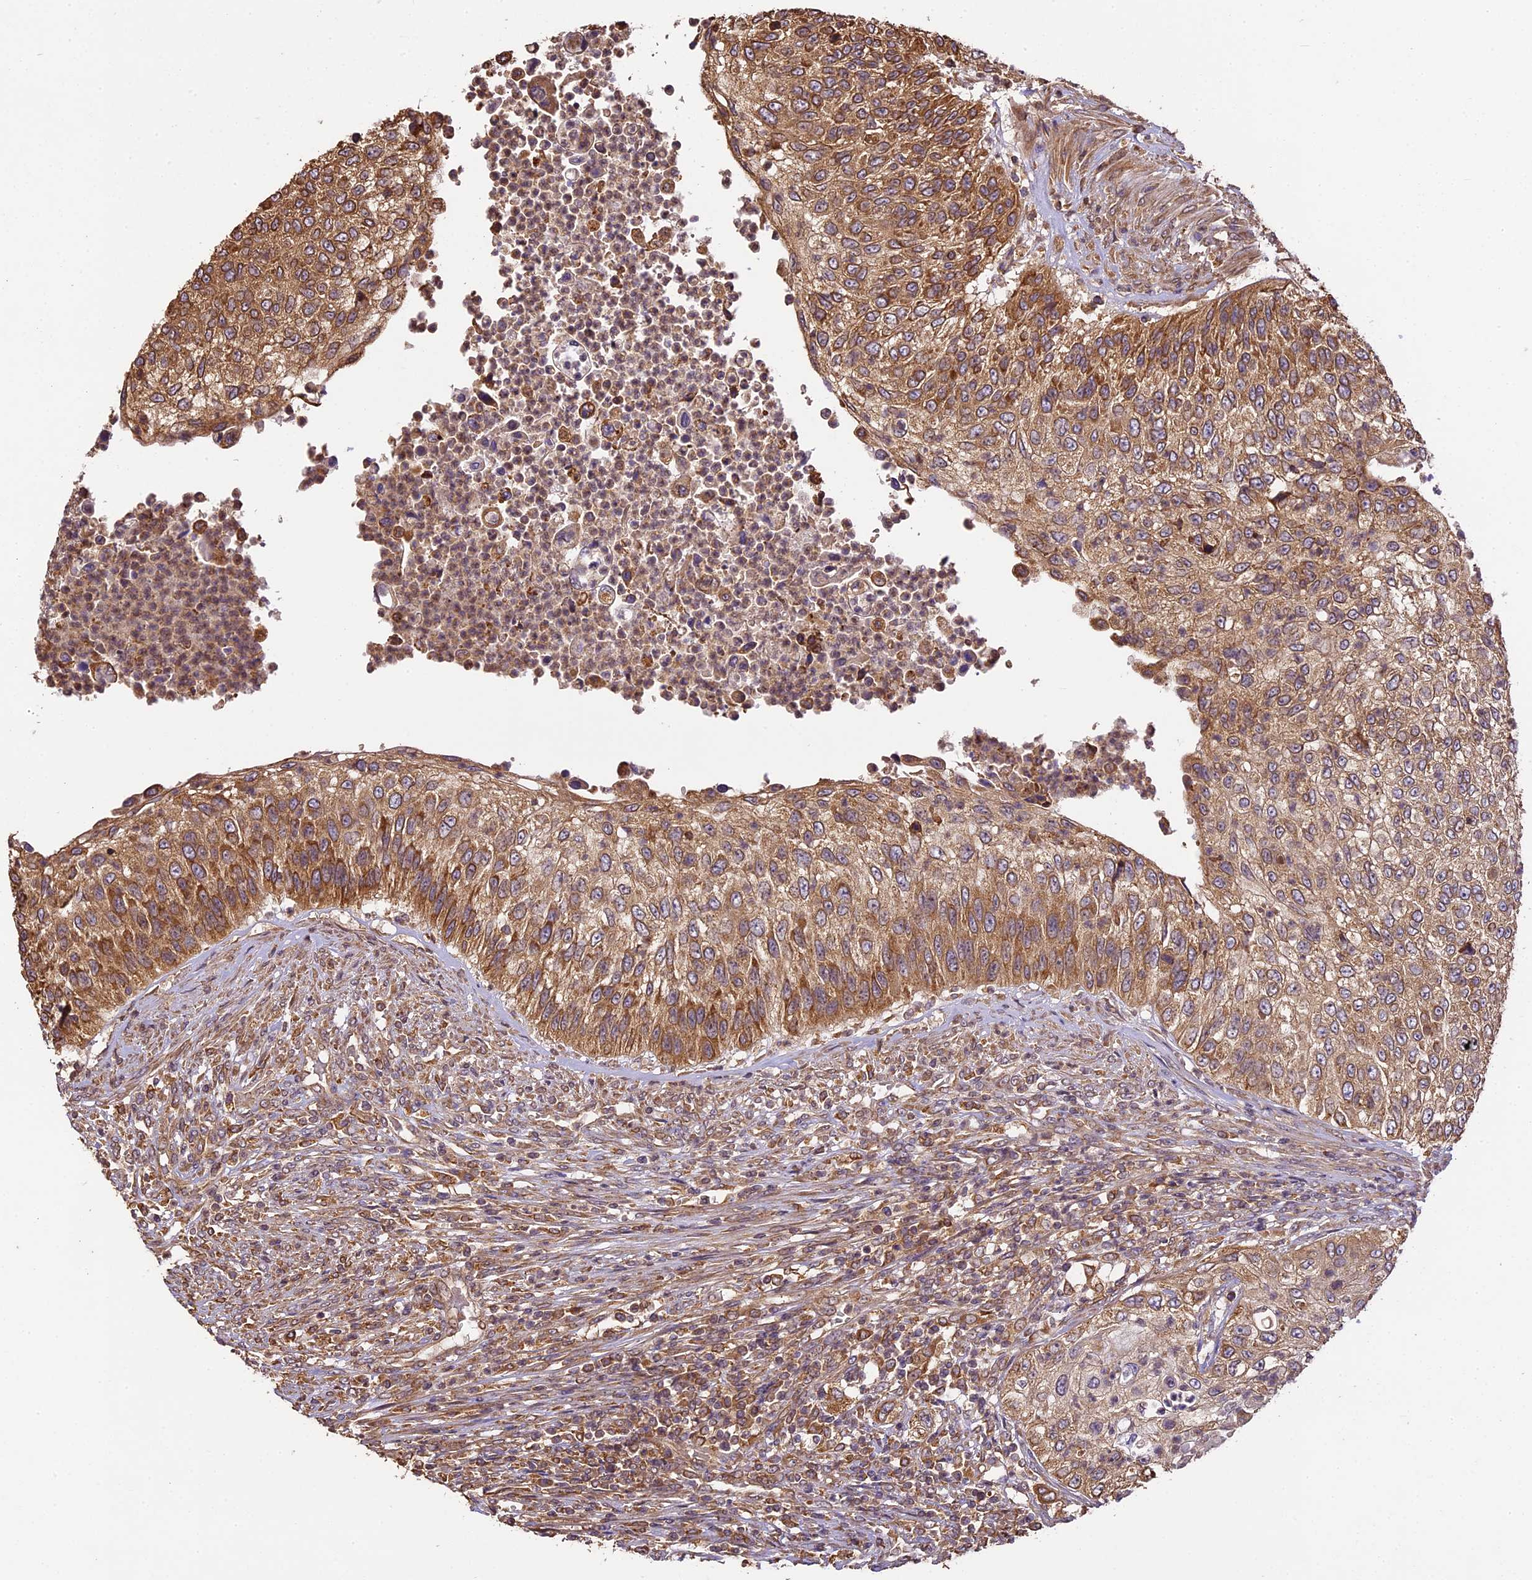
{"staining": {"intensity": "moderate", "quantity": ">75%", "location": "cytoplasmic/membranous"}, "tissue": "urothelial cancer", "cell_type": "Tumor cells", "image_type": "cancer", "snomed": [{"axis": "morphology", "description": "Urothelial carcinoma, High grade"}, {"axis": "topography", "description": "Urinary bladder"}], "caption": "Immunohistochemistry (IHC) (DAB) staining of human urothelial cancer demonstrates moderate cytoplasmic/membranous protein staining in about >75% of tumor cells.", "gene": "BRAP", "patient": {"sex": "female", "age": 60}}